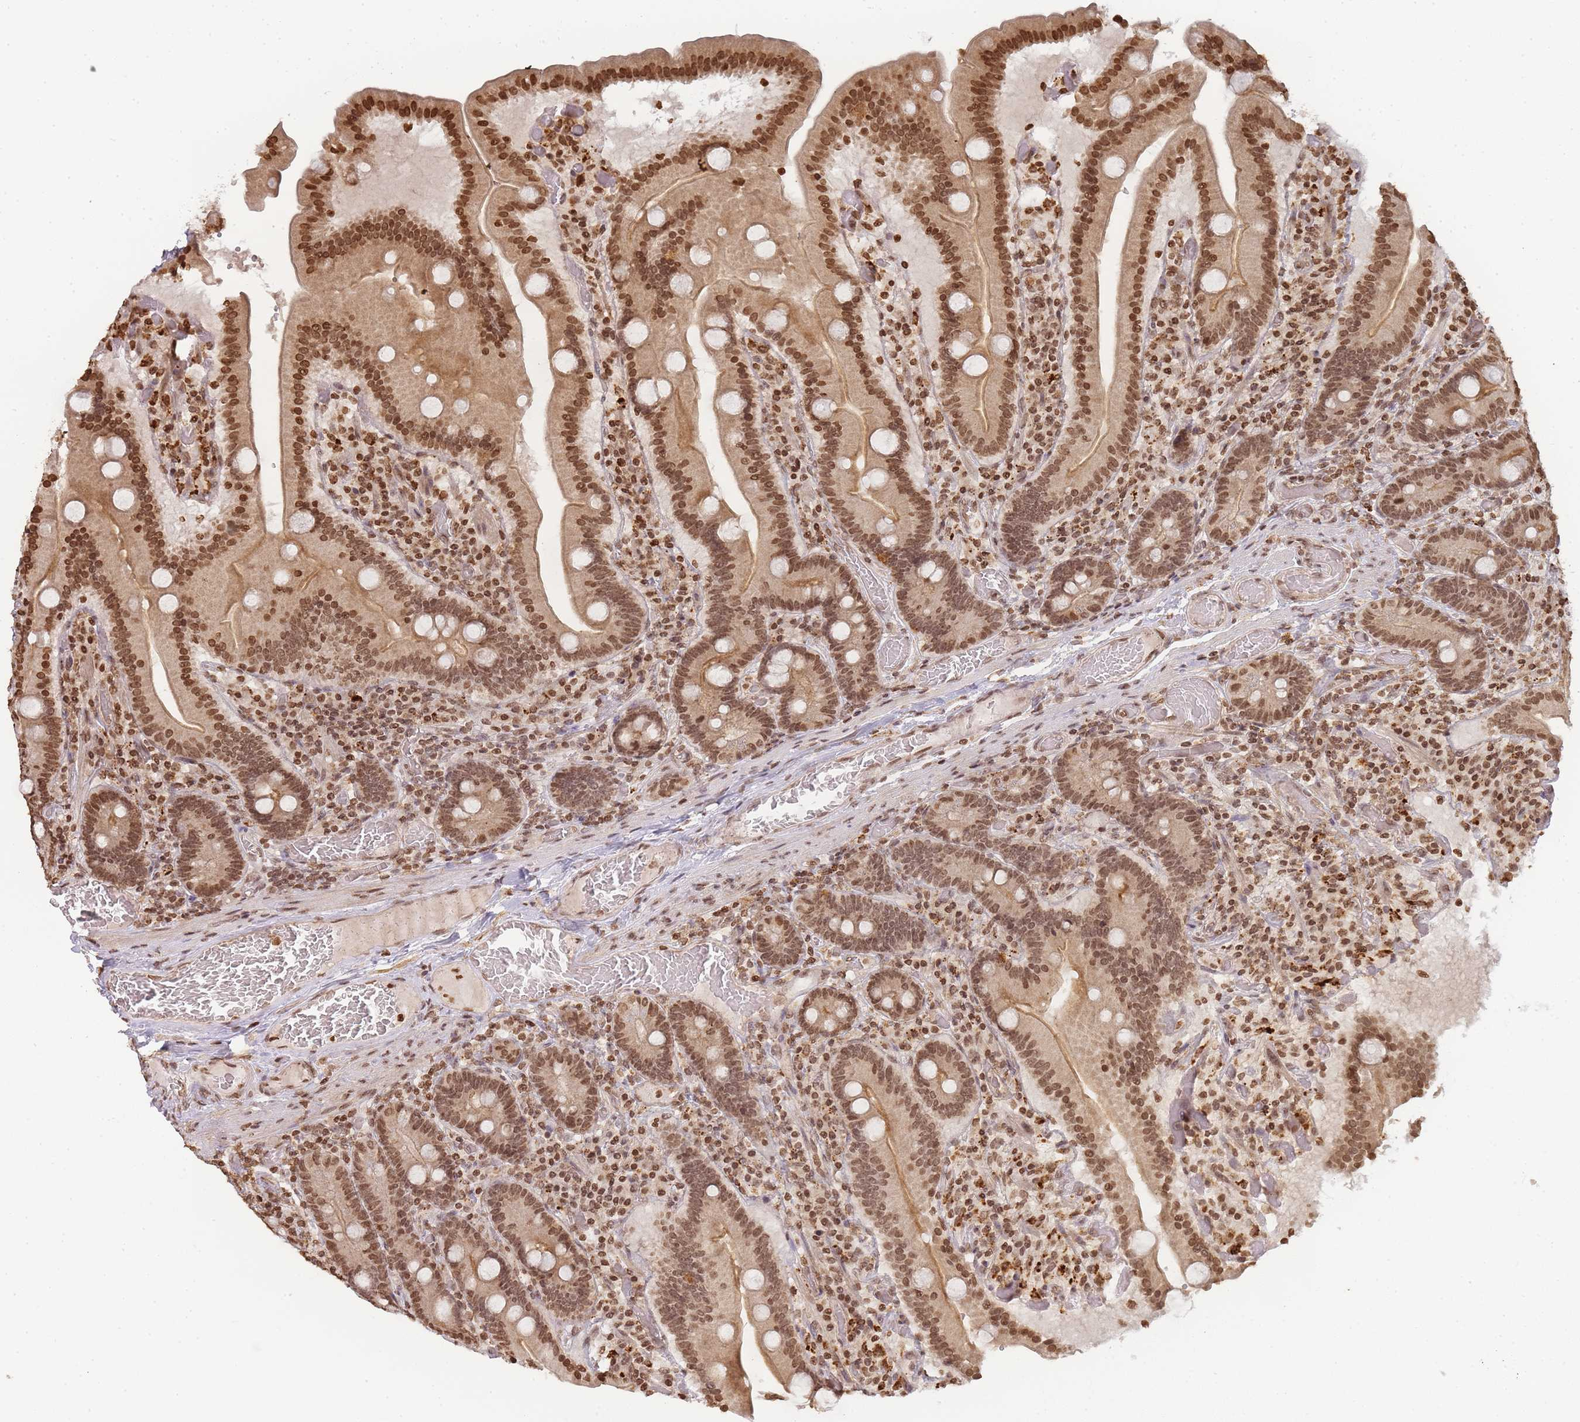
{"staining": {"intensity": "strong", "quantity": ">75%", "location": "cytoplasmic/membranous,nuclear"}, "tissue": "duodenum", "cell_type": "Glandular cells", "image_type": "normal", "snomed": [{"axis": "morphology", "description": "Normal tissue, NOS"}, {"axis": "topography", "description": "Duodenum"}], "caption": "Immunohistochemistry (IHC) of benign duodenum shows high levels of strong cytoplasmic/membranous,nuclear staining in about >75% of glandular cells.", "gene": "WWTR1", "patient": {"sex": "female", "age": 62}}